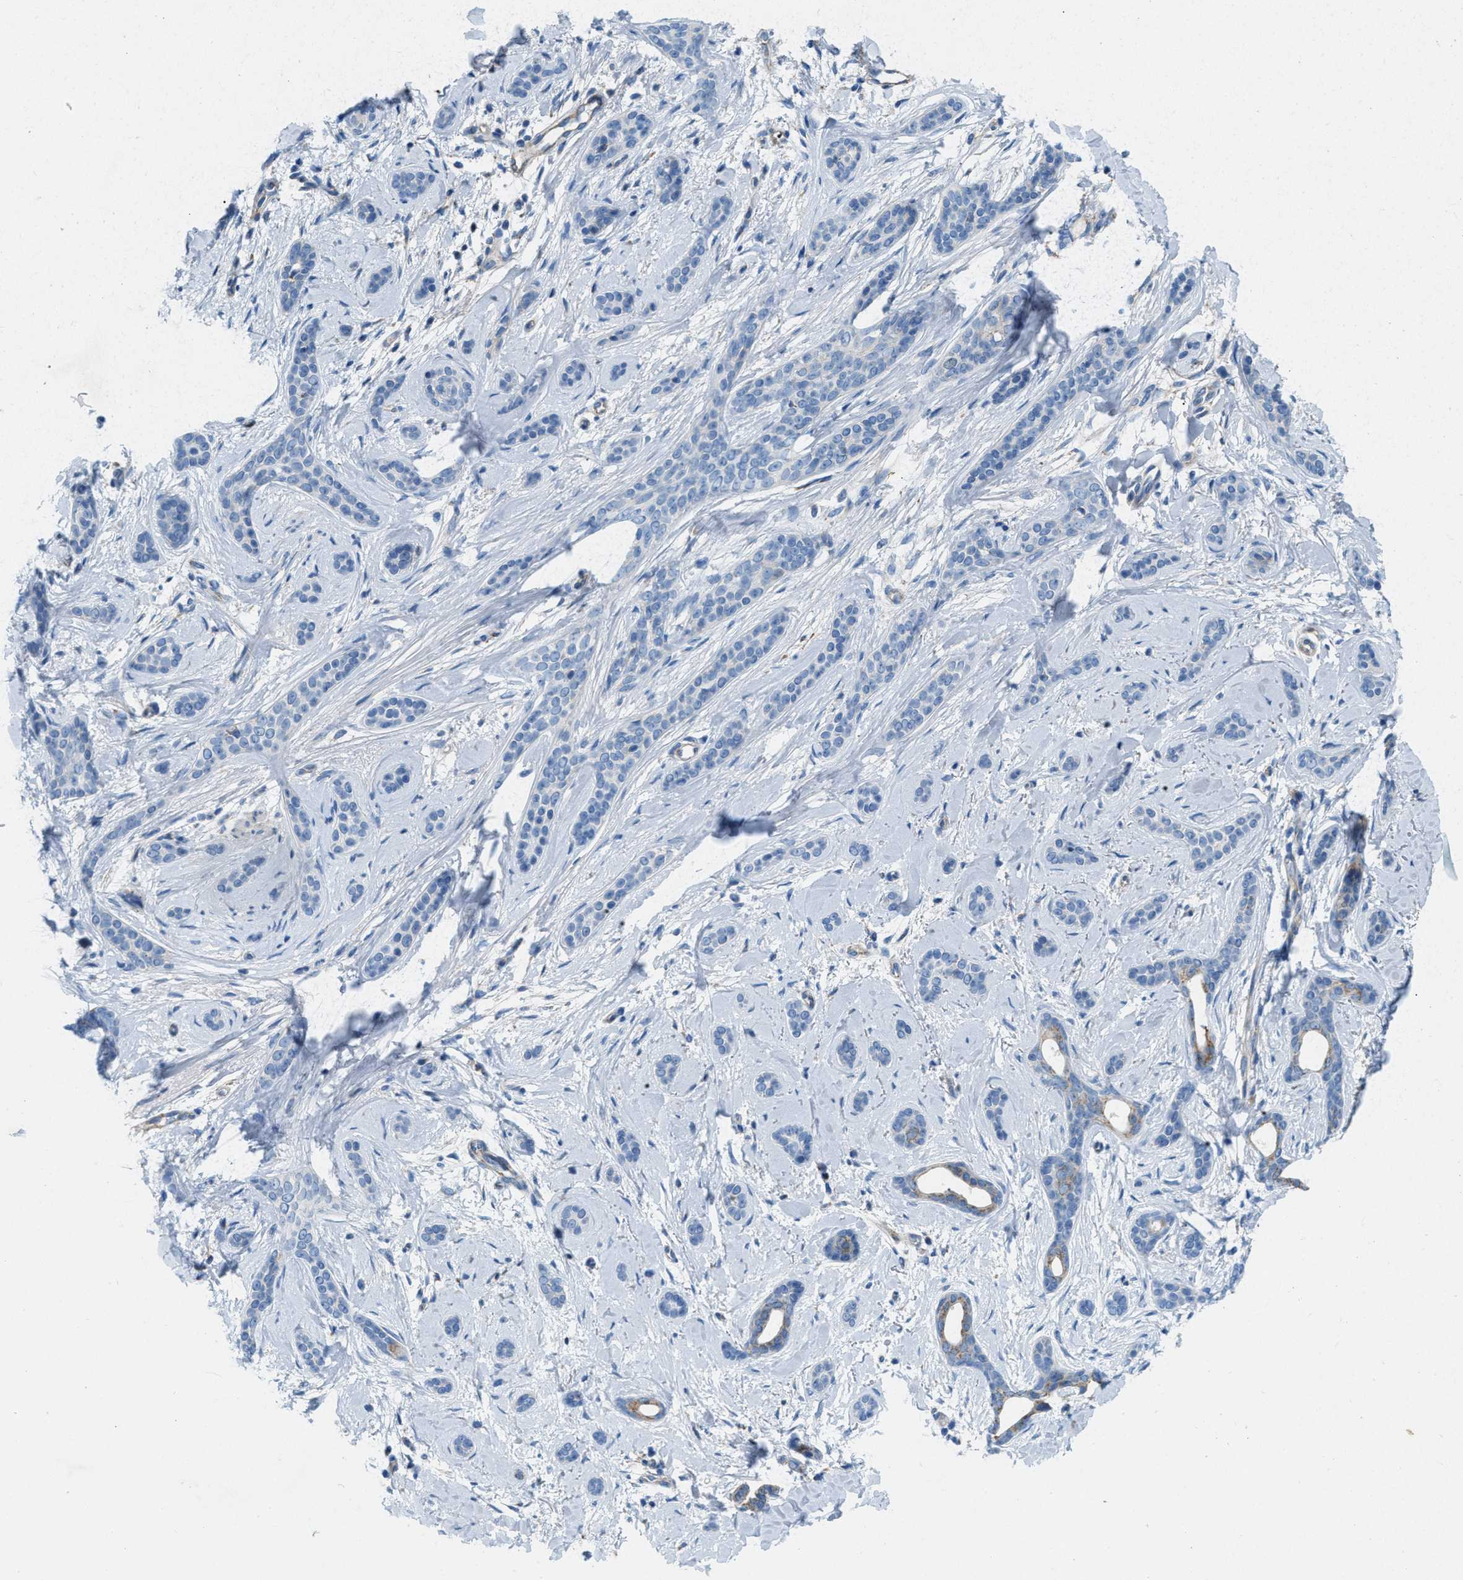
{"staining": {"intensity": "negative", "quantity": "none", "location": "none"}, "tissue": "skin cancer", "cell_type": "Tumor cells", "image_type": "cancer", "snomed": [{"axis": "morphology", "description": "Basal cell carcinoma"}, {"axis": "morphology", "description": "Adnexal tumor, benign"}, {"axis": "topography", "description": "Skin"}], "caption": "A high-resolution micrograph shows IHC staining of skin benign adnexal tumor, which reveals no significant expression in tumor cells. The staining was performed using DAB to visualize the protein expression in brown, while the nuclei were stained in blue with hematoxylin (Magnification: 20x).", "gene": "JADE1", "patient": {"sex": "female", "age": 42}}